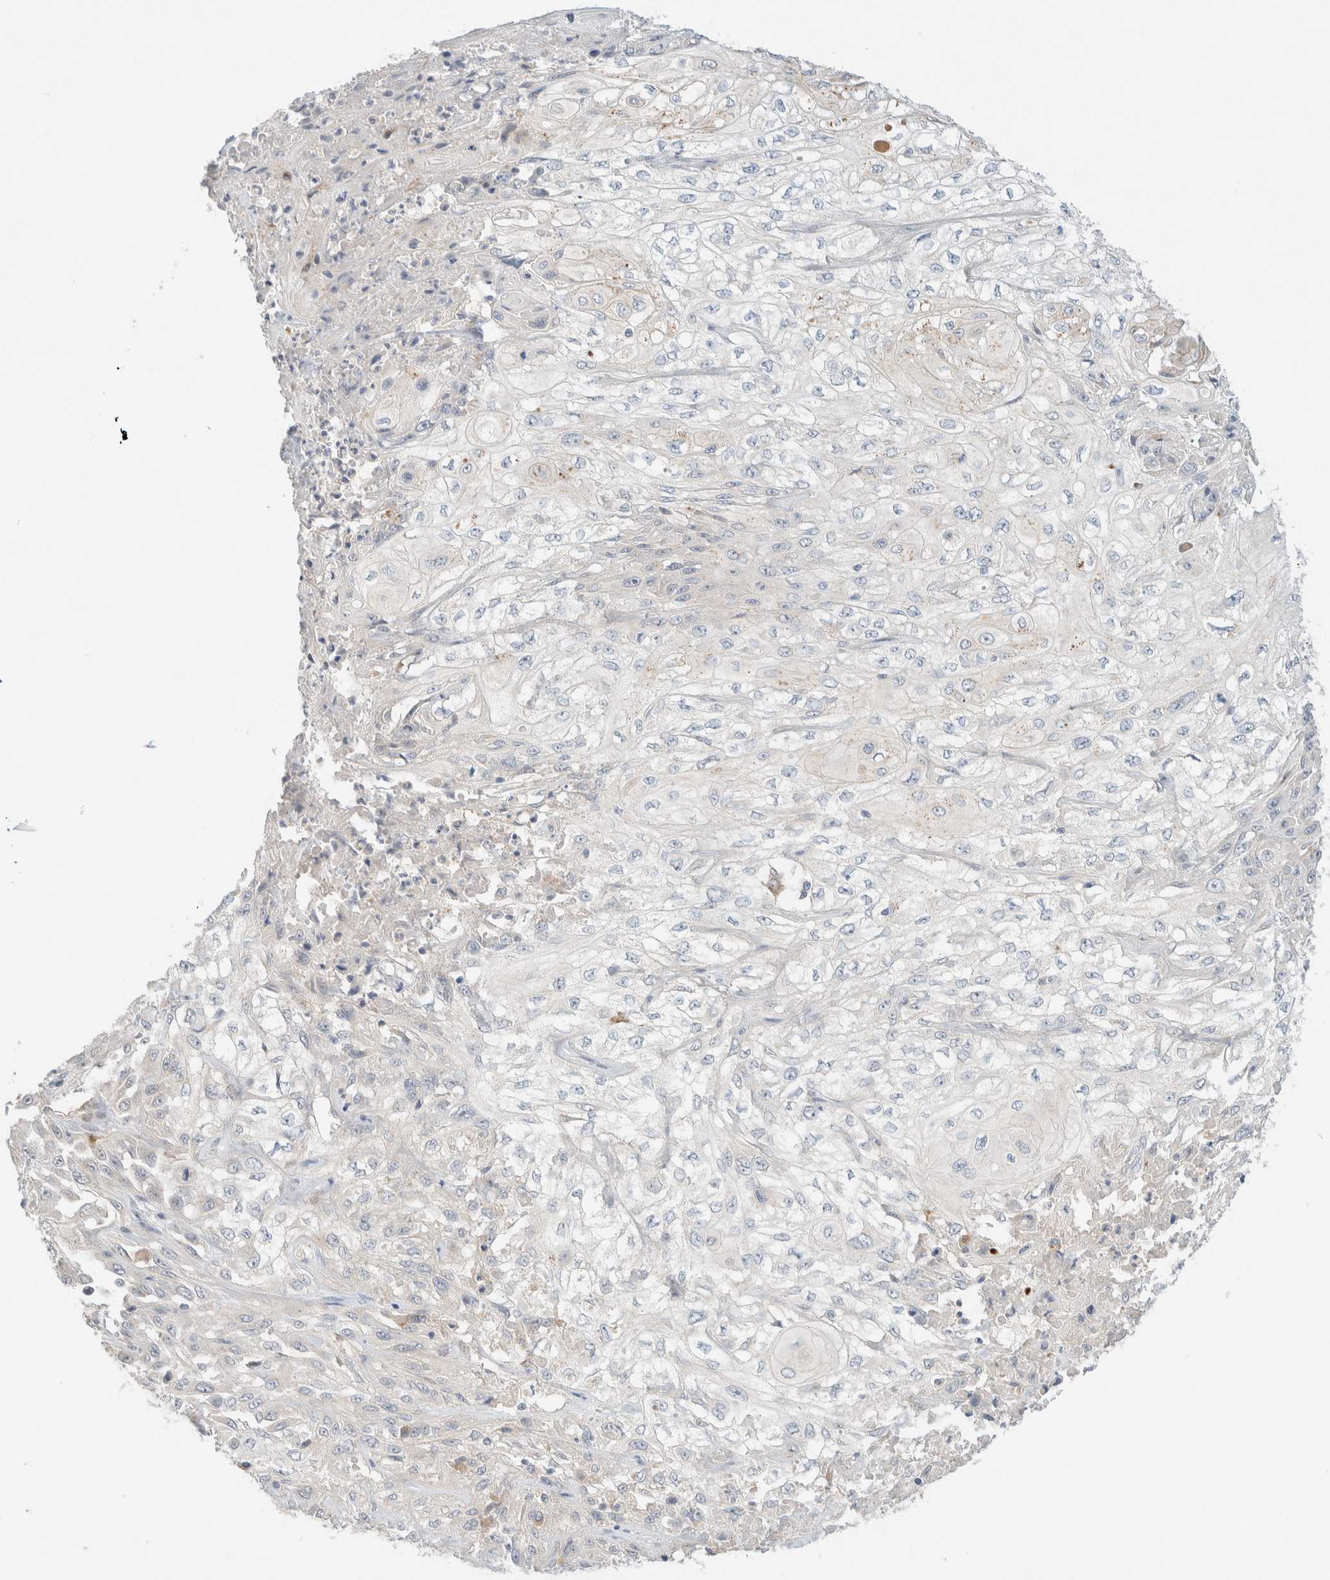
{"staining": {"intensity": "negative", "quantity": "none", "location": "none"}, "tissue": "skin cancer", "cell_type": "Tumor cells", "image_type": "cancer", "snomed": [{"axis": "morphology", "description": "Squamous cell carcinoma, NOS"}, {"axis": "morphology", "description": "Squamous cell carcinoma, metastatic, NOS"}, {"axis": "topography", "description": "Skin"}, {"axis": "topography", "description": "Lymph node"}], "caption": "This is a photomicrograph of IHC staining of skin squamous cell carcinoma, which shows no expression in tumor cells. Nuclei are stained in blue.", "gene": "CHKA", "patient": {"sex": "male", "age": 75}}